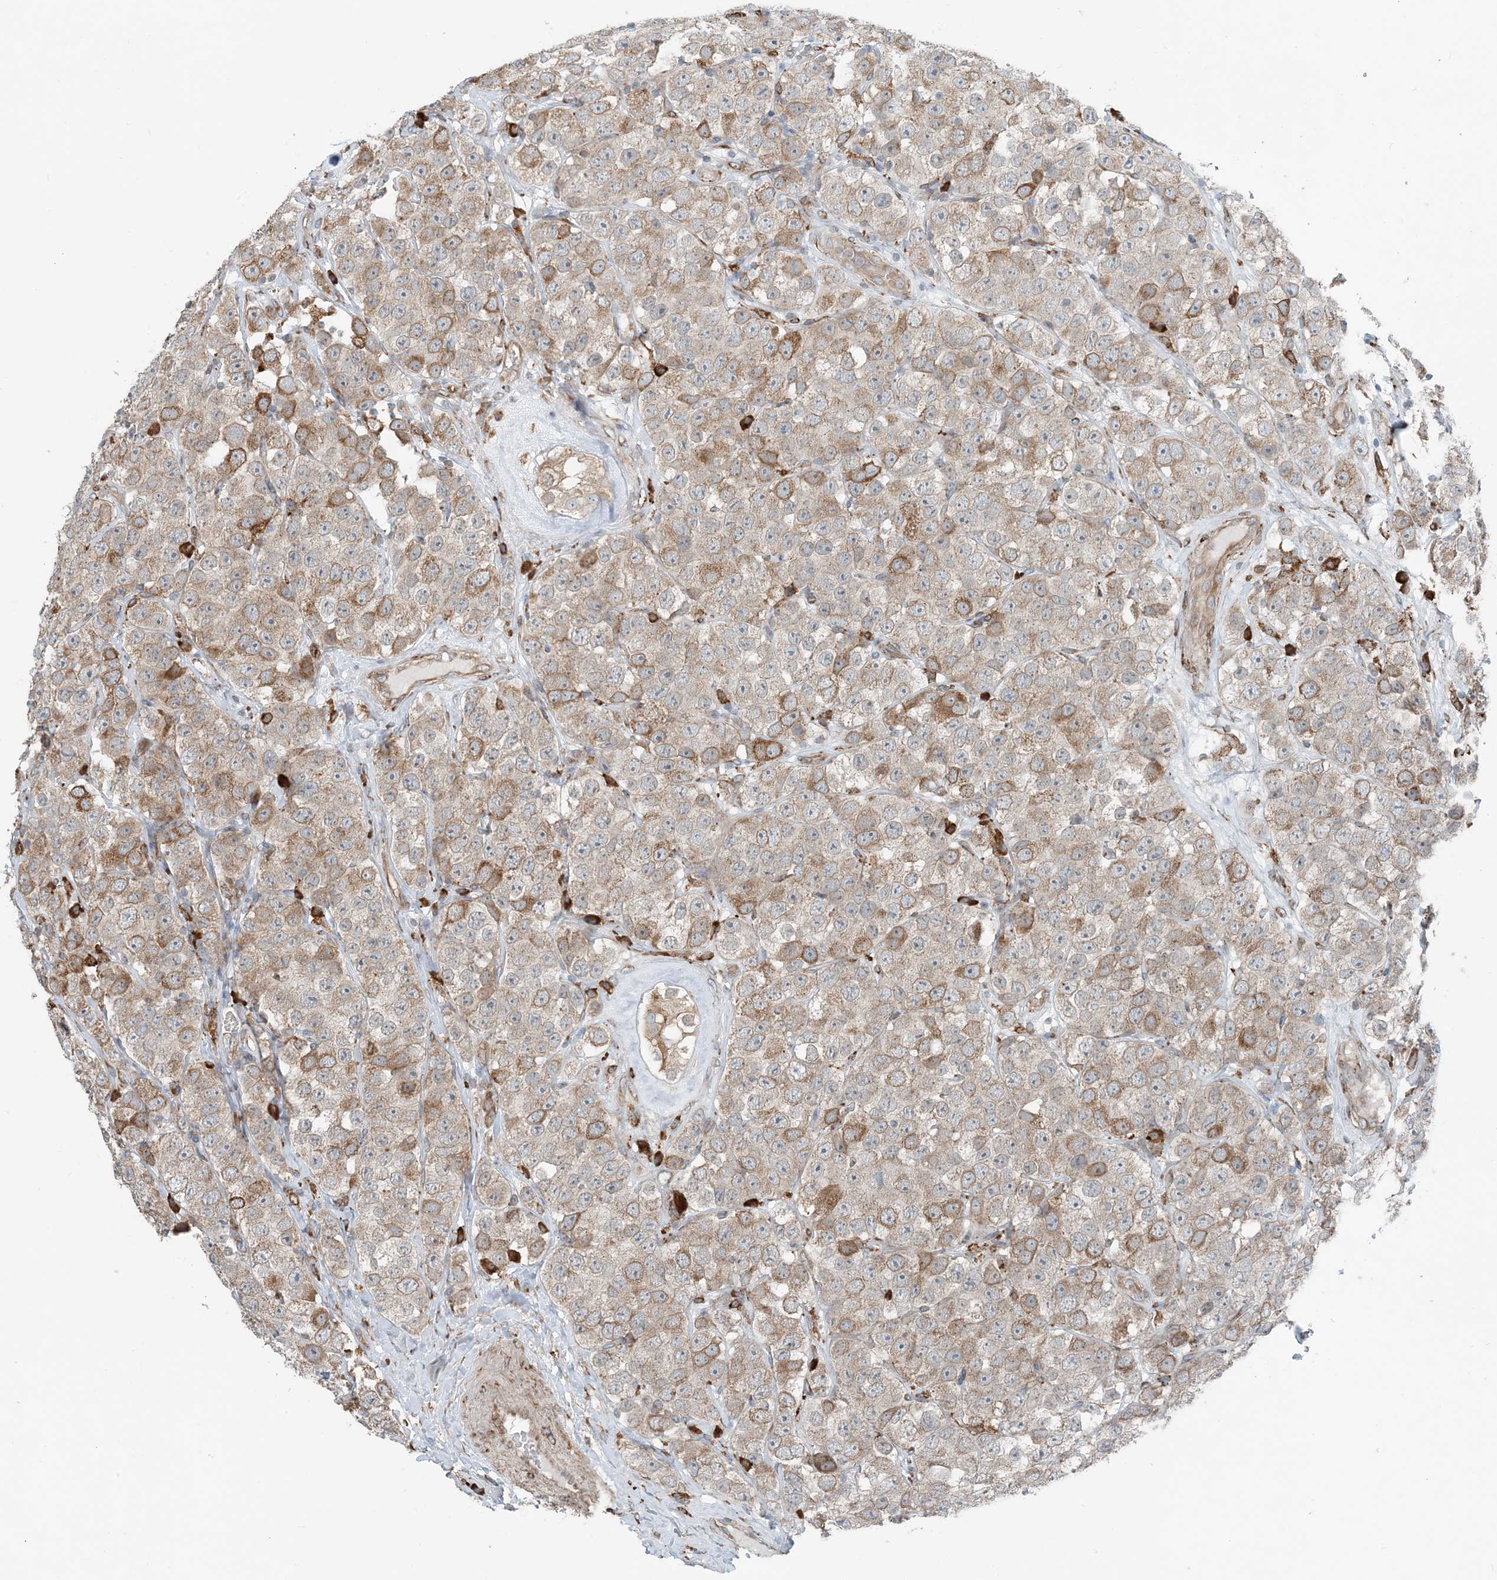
{"staining": {"intensity": "moderate", "quantity": ">75%", "location": "cytoplasmic/membranous"}, "tissue": "testis cancer", "cell_type": "Tumor cells", "image_type": "cancer", "snomed": [{"axis": "morphology", "description": "Seminoma, NOS"}, {"axis": "topography", "description": "Testis"}], "caption": "Seminoma (testis) stained with a brown dye exhibits moderate cytoplasmic/membranous positive staining in about >75% of tumor cells.", "gene": "CERKL", "patient": {"sex": "male", "age": 28}}